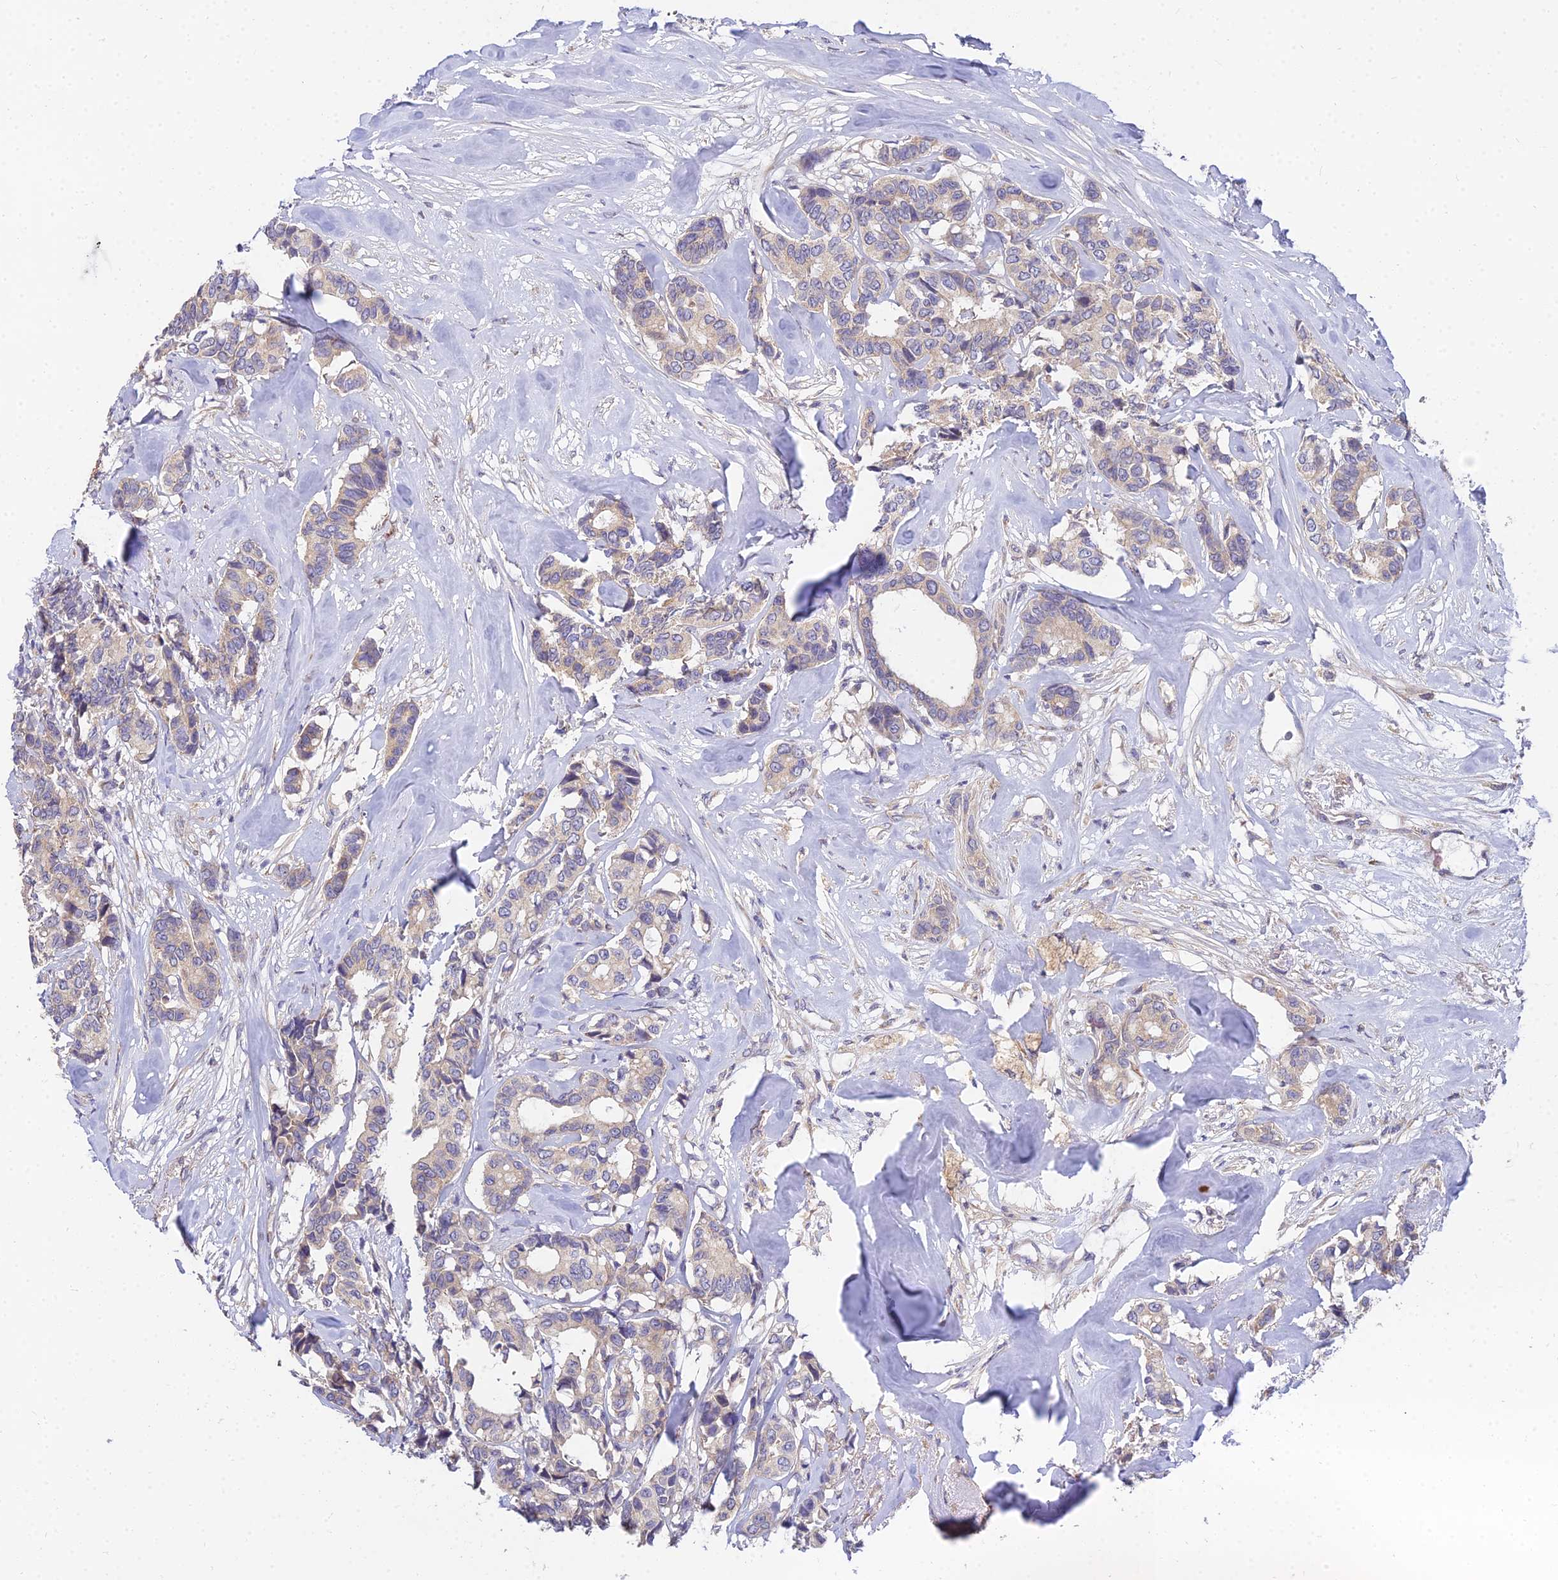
{"staining": {"intensity": "weak", "quantity": ">75%", "location": "cytoplasmic/membranous"}, "tissue": "breast cancer", "cell_type": "Tumor cells", "image_type": "cancer", "snomed": [{"axis": "morphology", "description": "Duct carcinoma"}, {"axis": "topography", "description": "Breast"}], "caption": "Breast cancer (invasive ductal carcinoma) stained with a brown dye displays weak cytoplasmic/membranous positive positivity in about >75% of tumor cells.", "gene": "ARL8B", "patient": {"sex": "female", "age": 87}}